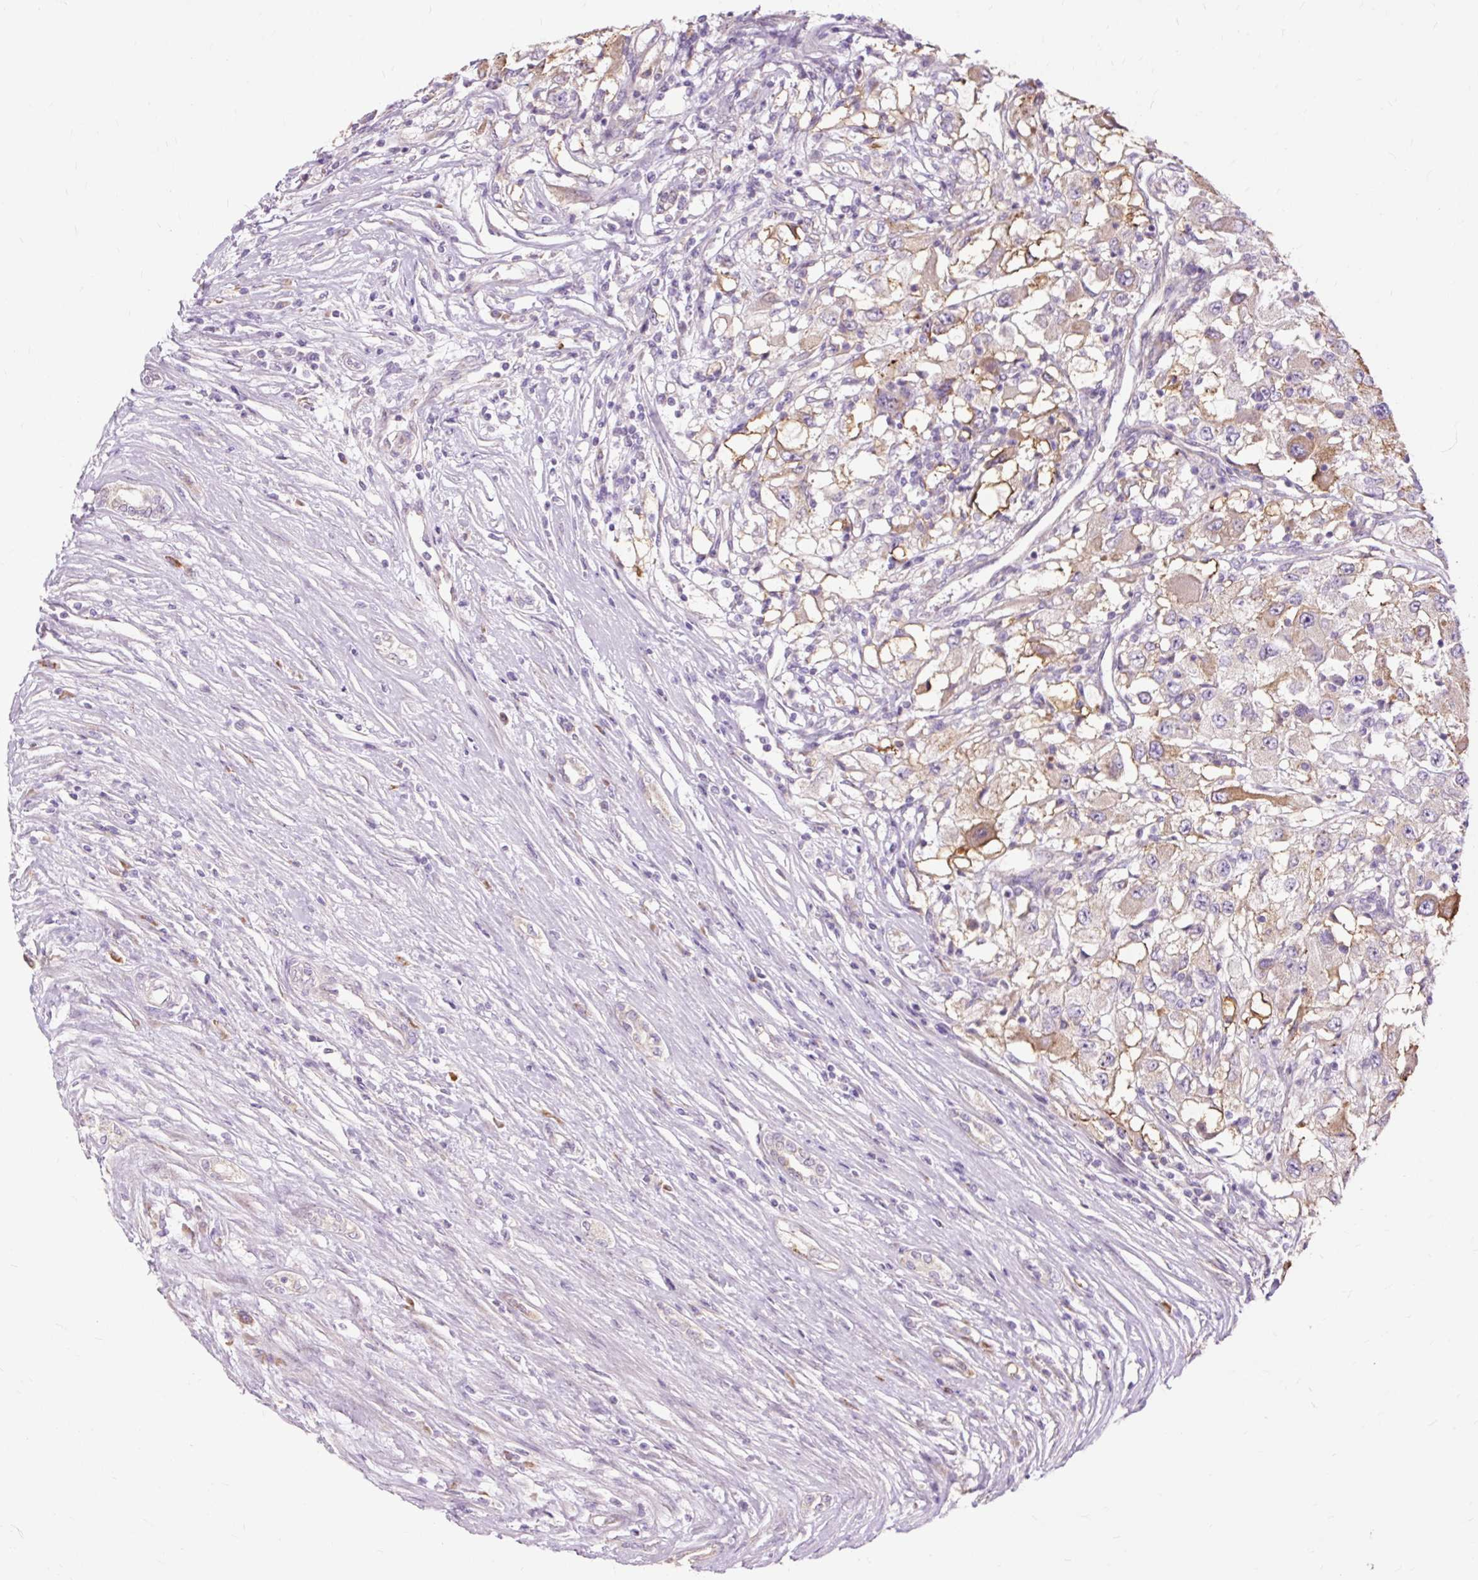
{"staining": {"intensity": "moderate", "quantity": ">75%", "location": "cytoplasmic/membranous"}, "tissue": "renal cancer", "cell_type": "Tumor cells", "image_type": "cancer", "snomed": [{"axis": "morphology", "description": "Adenocarcinoma, NOS"}, {"axis": "topography", "description": "Kidney"}], "caption": "Immunohistochemistry (IHC) staining of renal cancer (adenocarcinoma), which reveals medium levels of moderate cytoplasmic/membranous staining in approximately >75% of tumor cells indicating moderate cytoplasmic/membranous protein expression. The staining was performed using DAB (brown) for protein detection and nuclei were counterstained in hematoxylin (blue).", "gene": "PDZD2", "patient": {"sex": "female", "age": 67}}